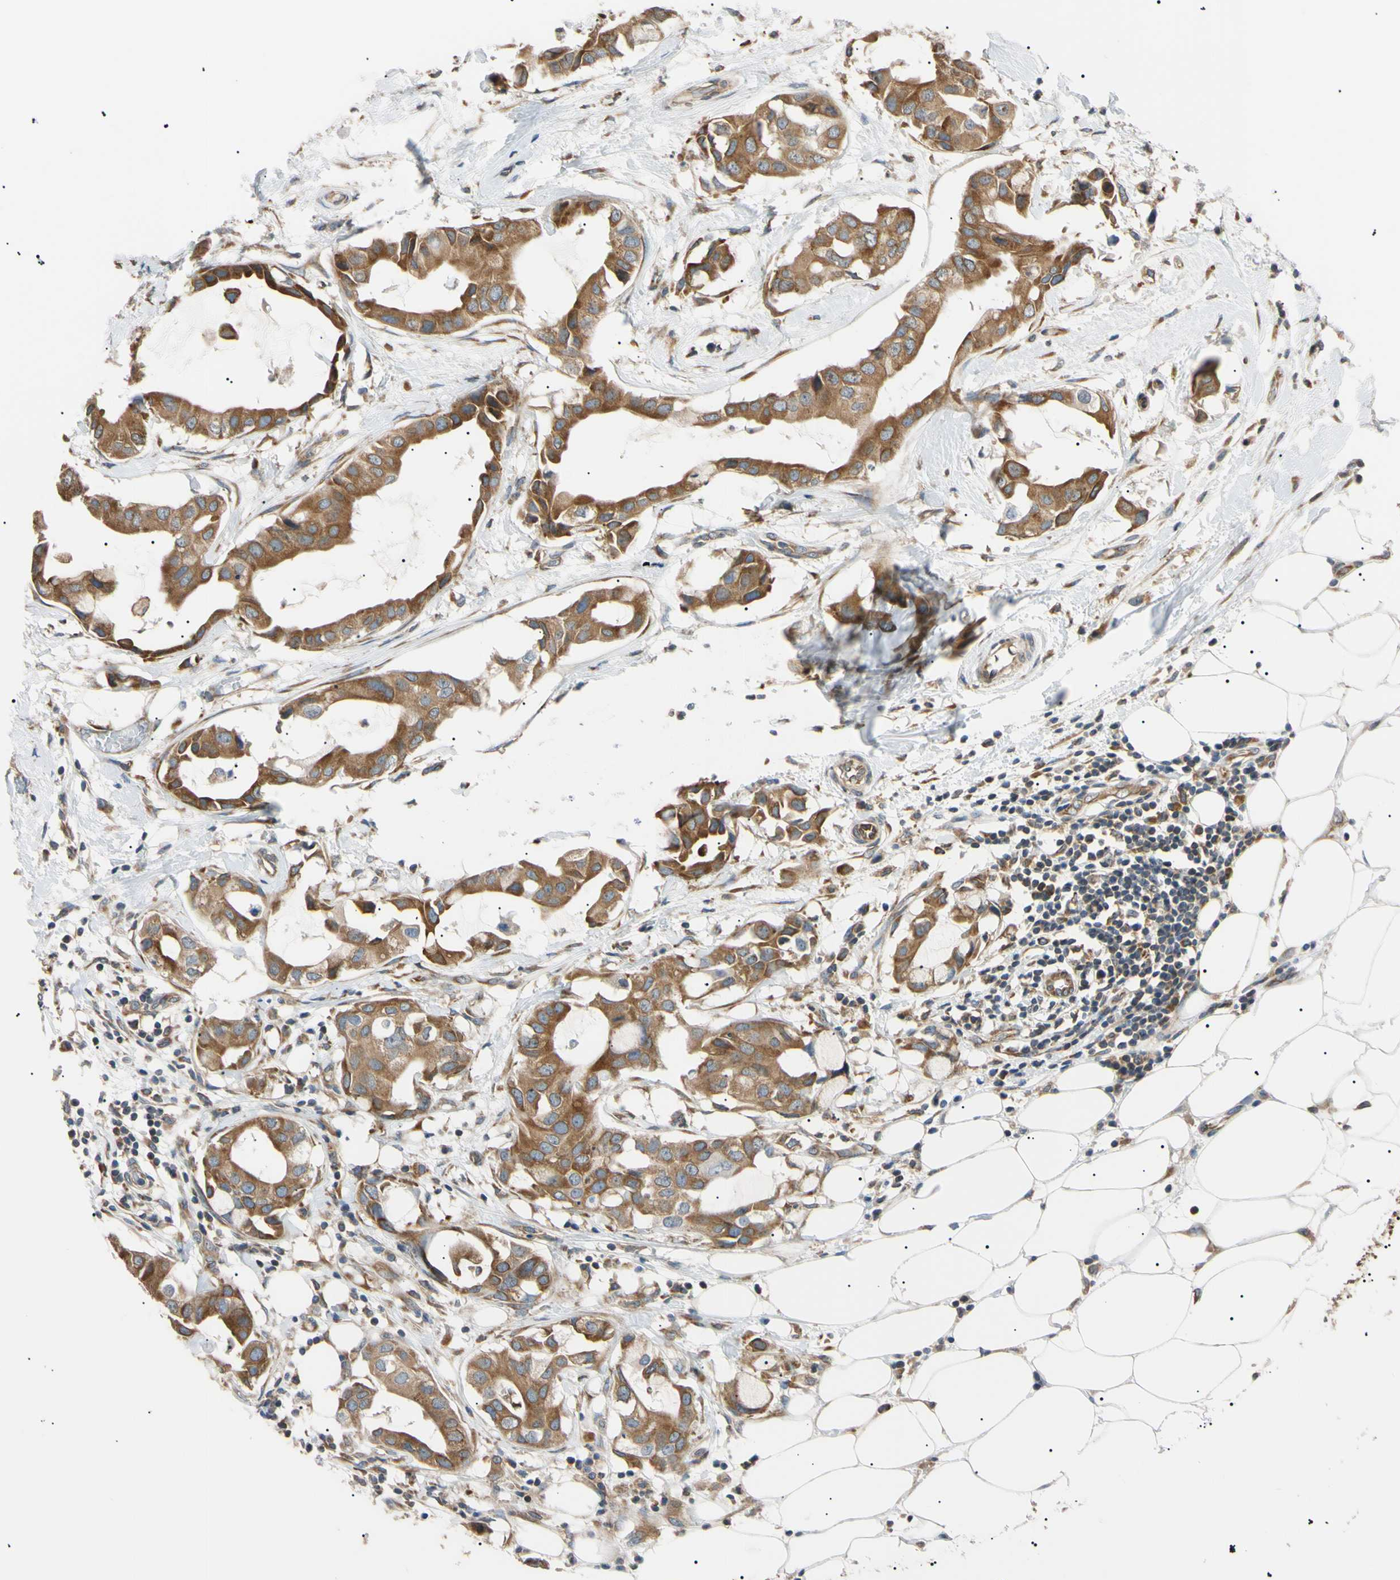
{"staining": {"intensity": "moderate", "quantity": ">75%", "location": "cytoplasmic/membranous"}, "tissue": "breast cancer", "cell_type": "Tumor cells", "image_type": "cancer", "snomed": [{"axis": "morphology", "description": "Duct carcinoma"}, {"axis": "topography", "description": "Breast"}], "caption": "Breast infiltrating ductal carcinoma was stained to show a protein in brown. There is medium levels of moderate cytoplasmic/membranous expression in approximately >75% of tumor cells.", "gene": "VAPA", "patient": {"sex": "female", "age": 40}}